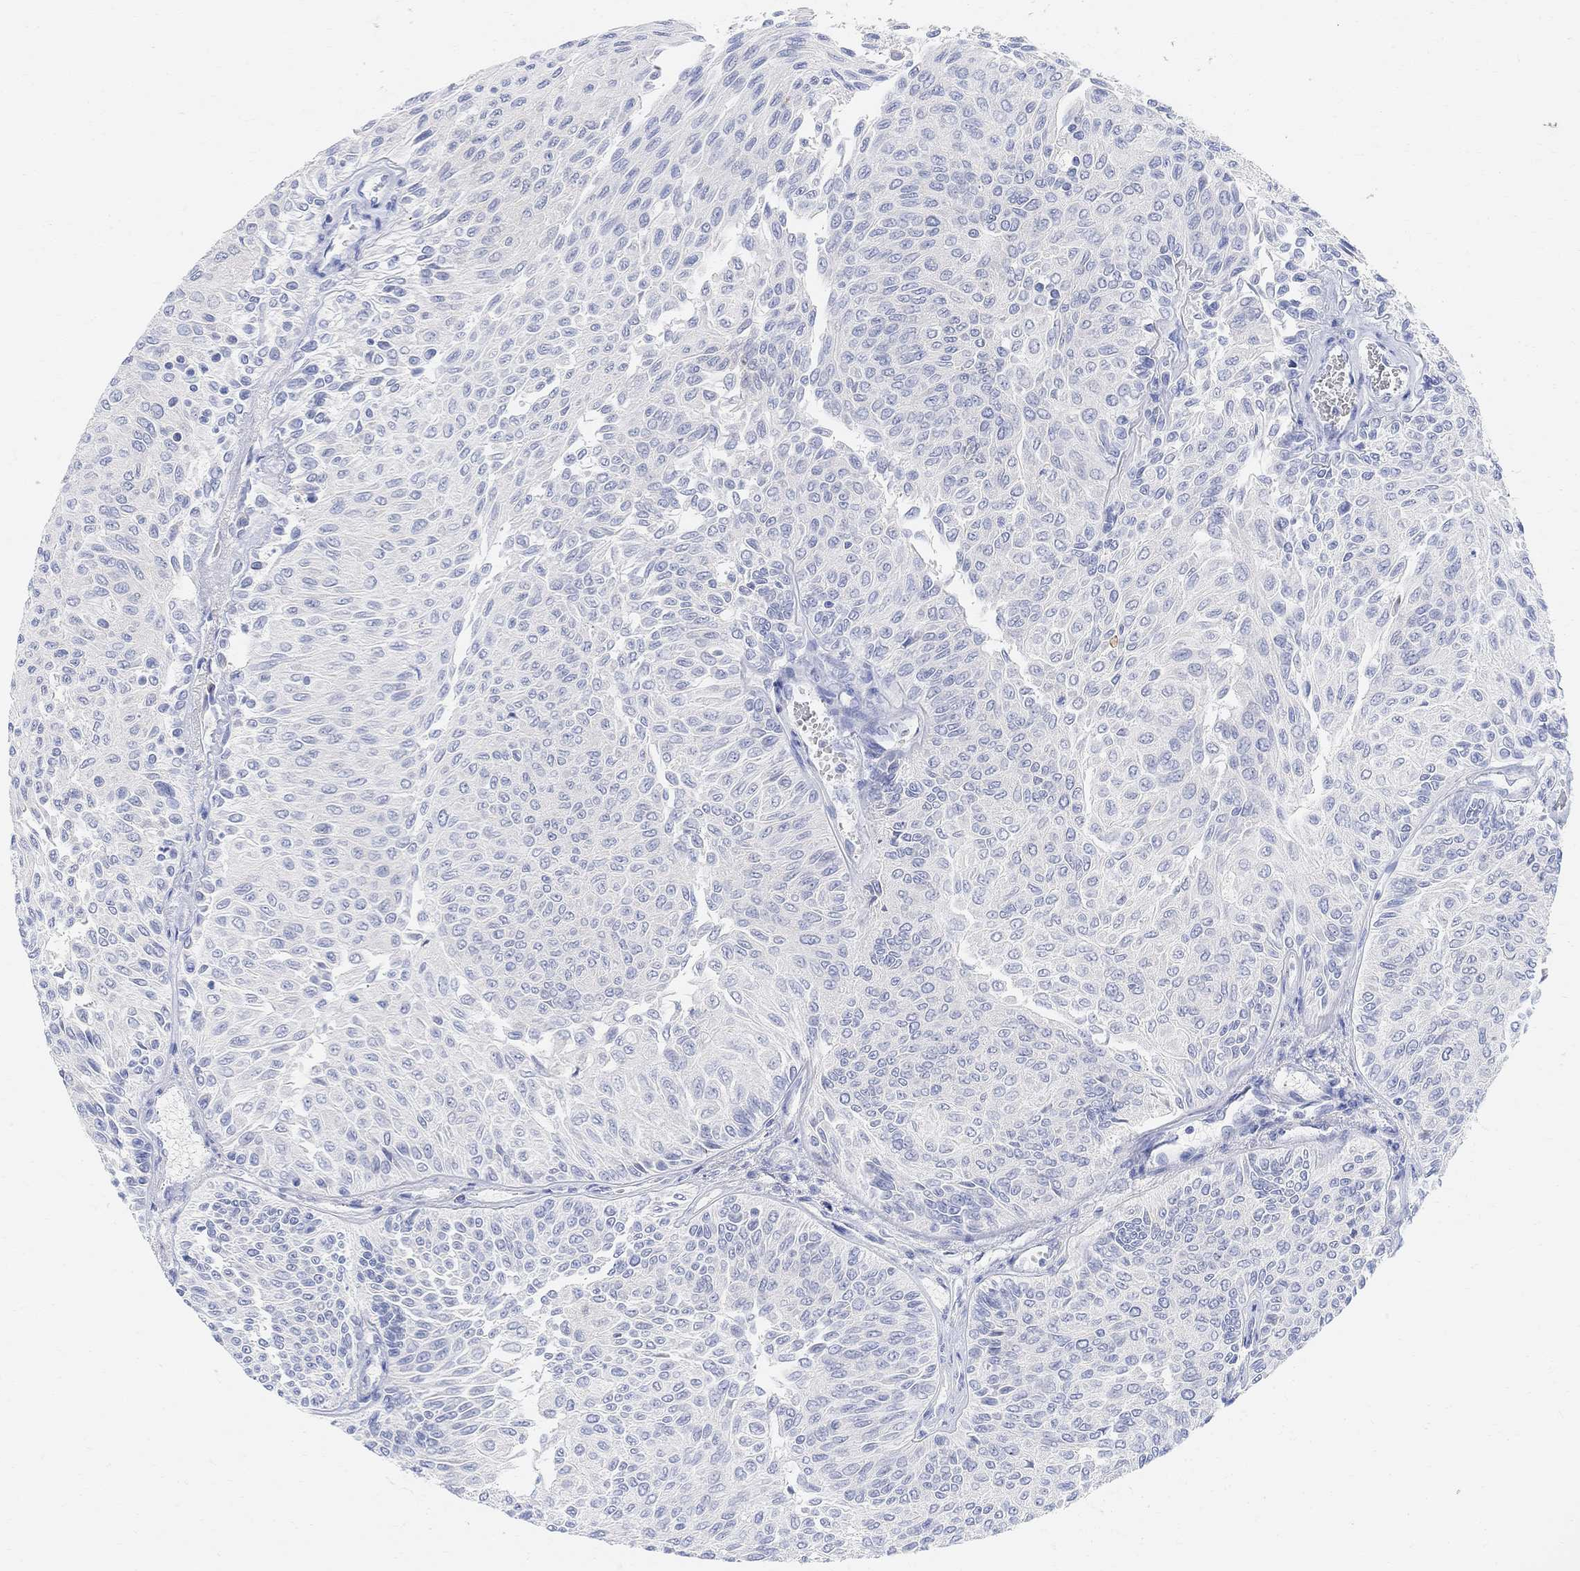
{"staining": {"intensity": "negative", "quantity": "none", "location": "none"}, "tissue": "urothelial cancer", "cell_type": "Tumor cells", "image_type": "cancer", "snomed": [{"axis": "morphology", "description": "Urothelial carcinoma, Low grade"}, {"axis": "topography", "description": "Ureter, NOS"}, {"axis": "topography", "description": "Urinary bladder"}], "caption": "High power microscopy histopathology image of an immunohistochemistry histopathology image of low-grade urothelial carcinoma, revealing no significant staining in tumor cells.", "gene": "RETNLB", "patient": {"sex": "male", "age": 78}}